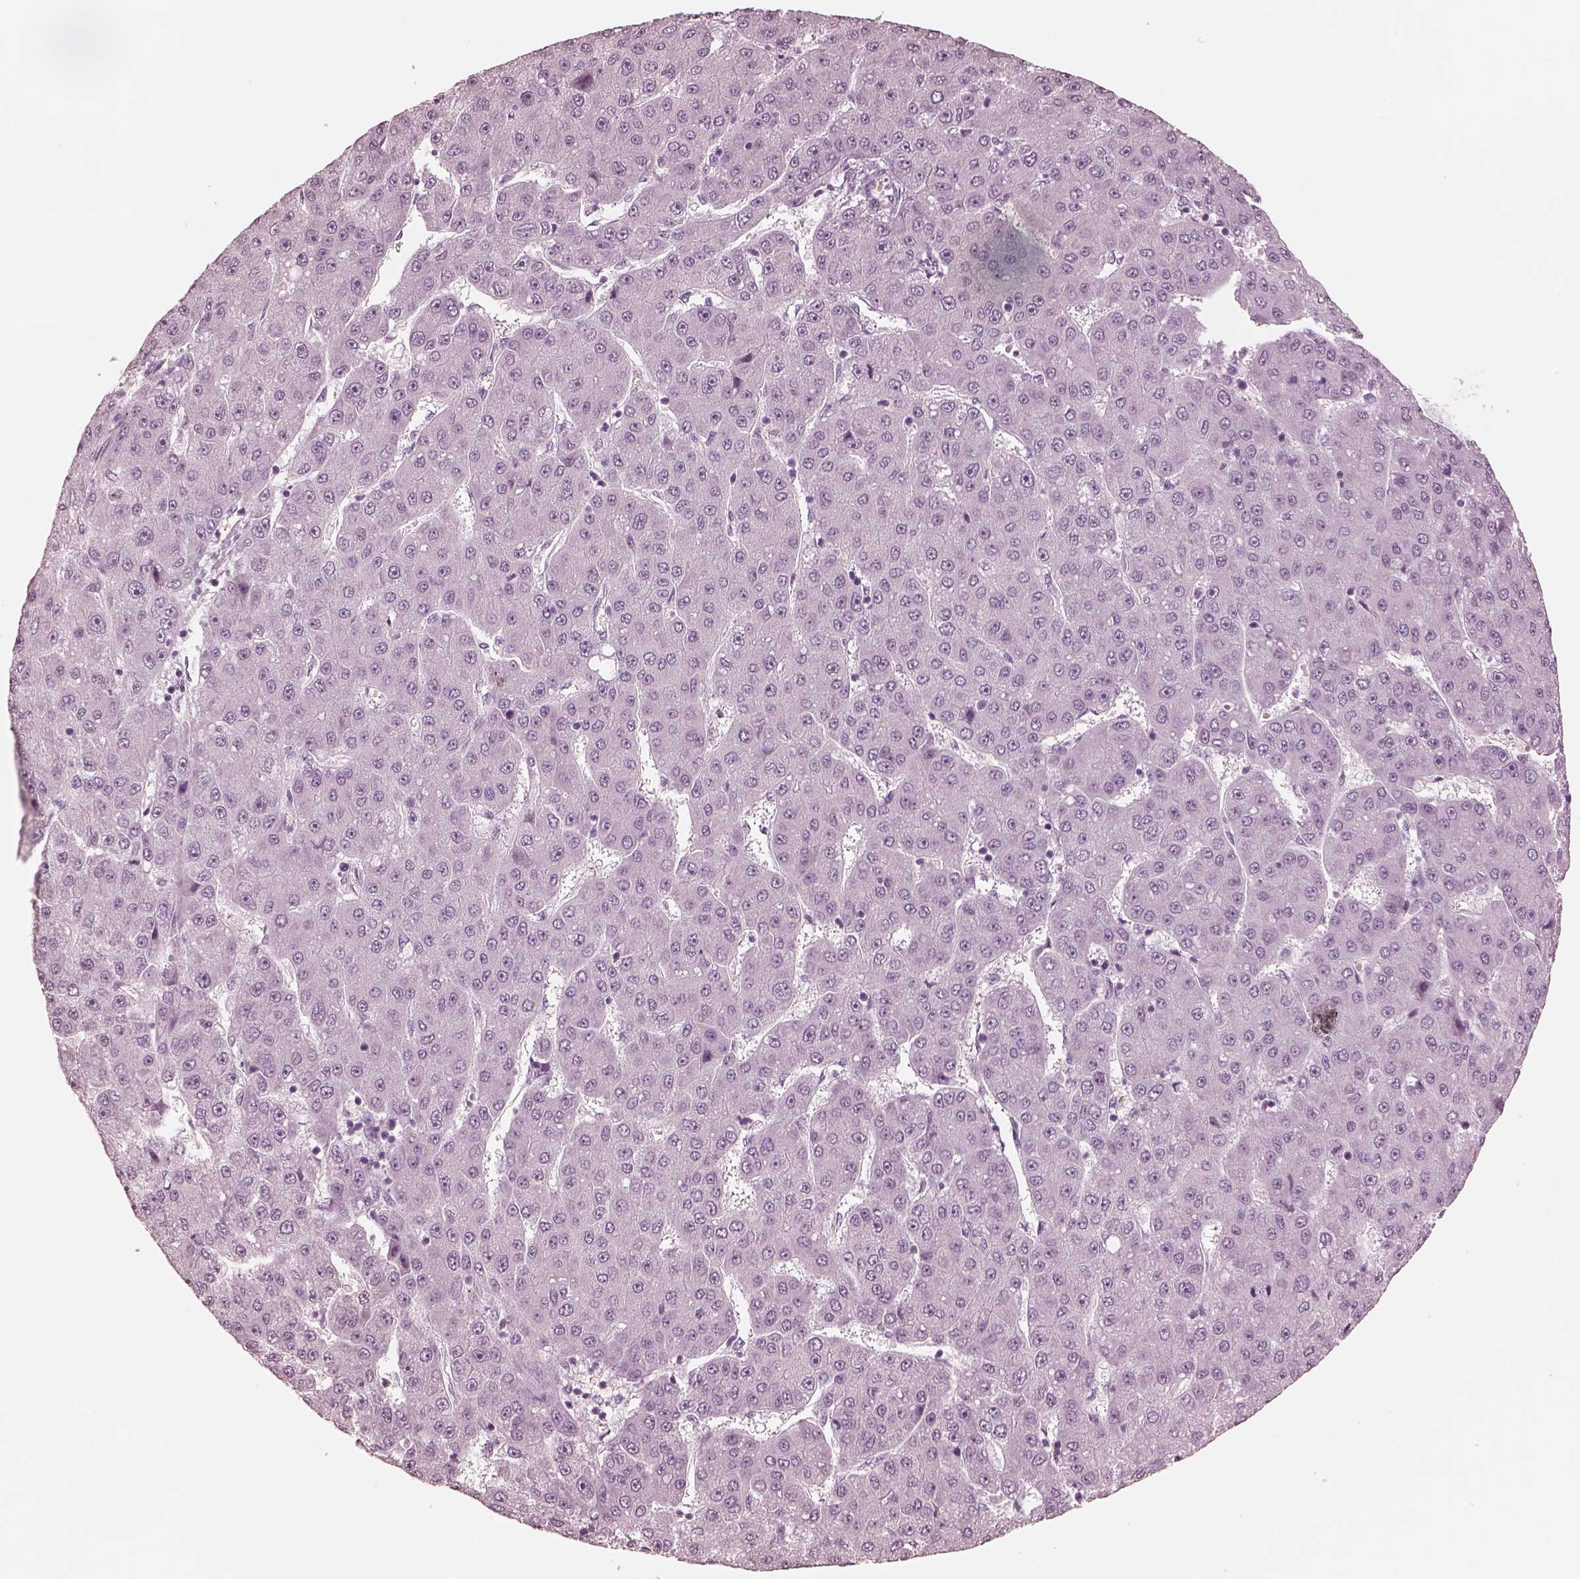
{"staining": {"intensity": "negative", "quantity": "none", "location": "none"}, "tissue": "liver cancer", "cell_type": "Tumor cells", "image_type": "cancer", "snomed": [{"axis": "morphology", "description": "Carcinoma, Hepatocellular, NOS"}, {"axis": "topography", "description": "Liver"}], "caption": "A high-resolution micrograph shows IHC staining of liver hepatocellular carcinoma, which displays no significant staining in tumor cells. The staining was performed using DAB (3,3'-diaminobenzidine) to visualize the protein expression in brown, while the nuclei were stained in blue with hematoxylin (Magnification: 20x).", "gene": "CSH1", "patient": {"sex": "male", "age": 67}}